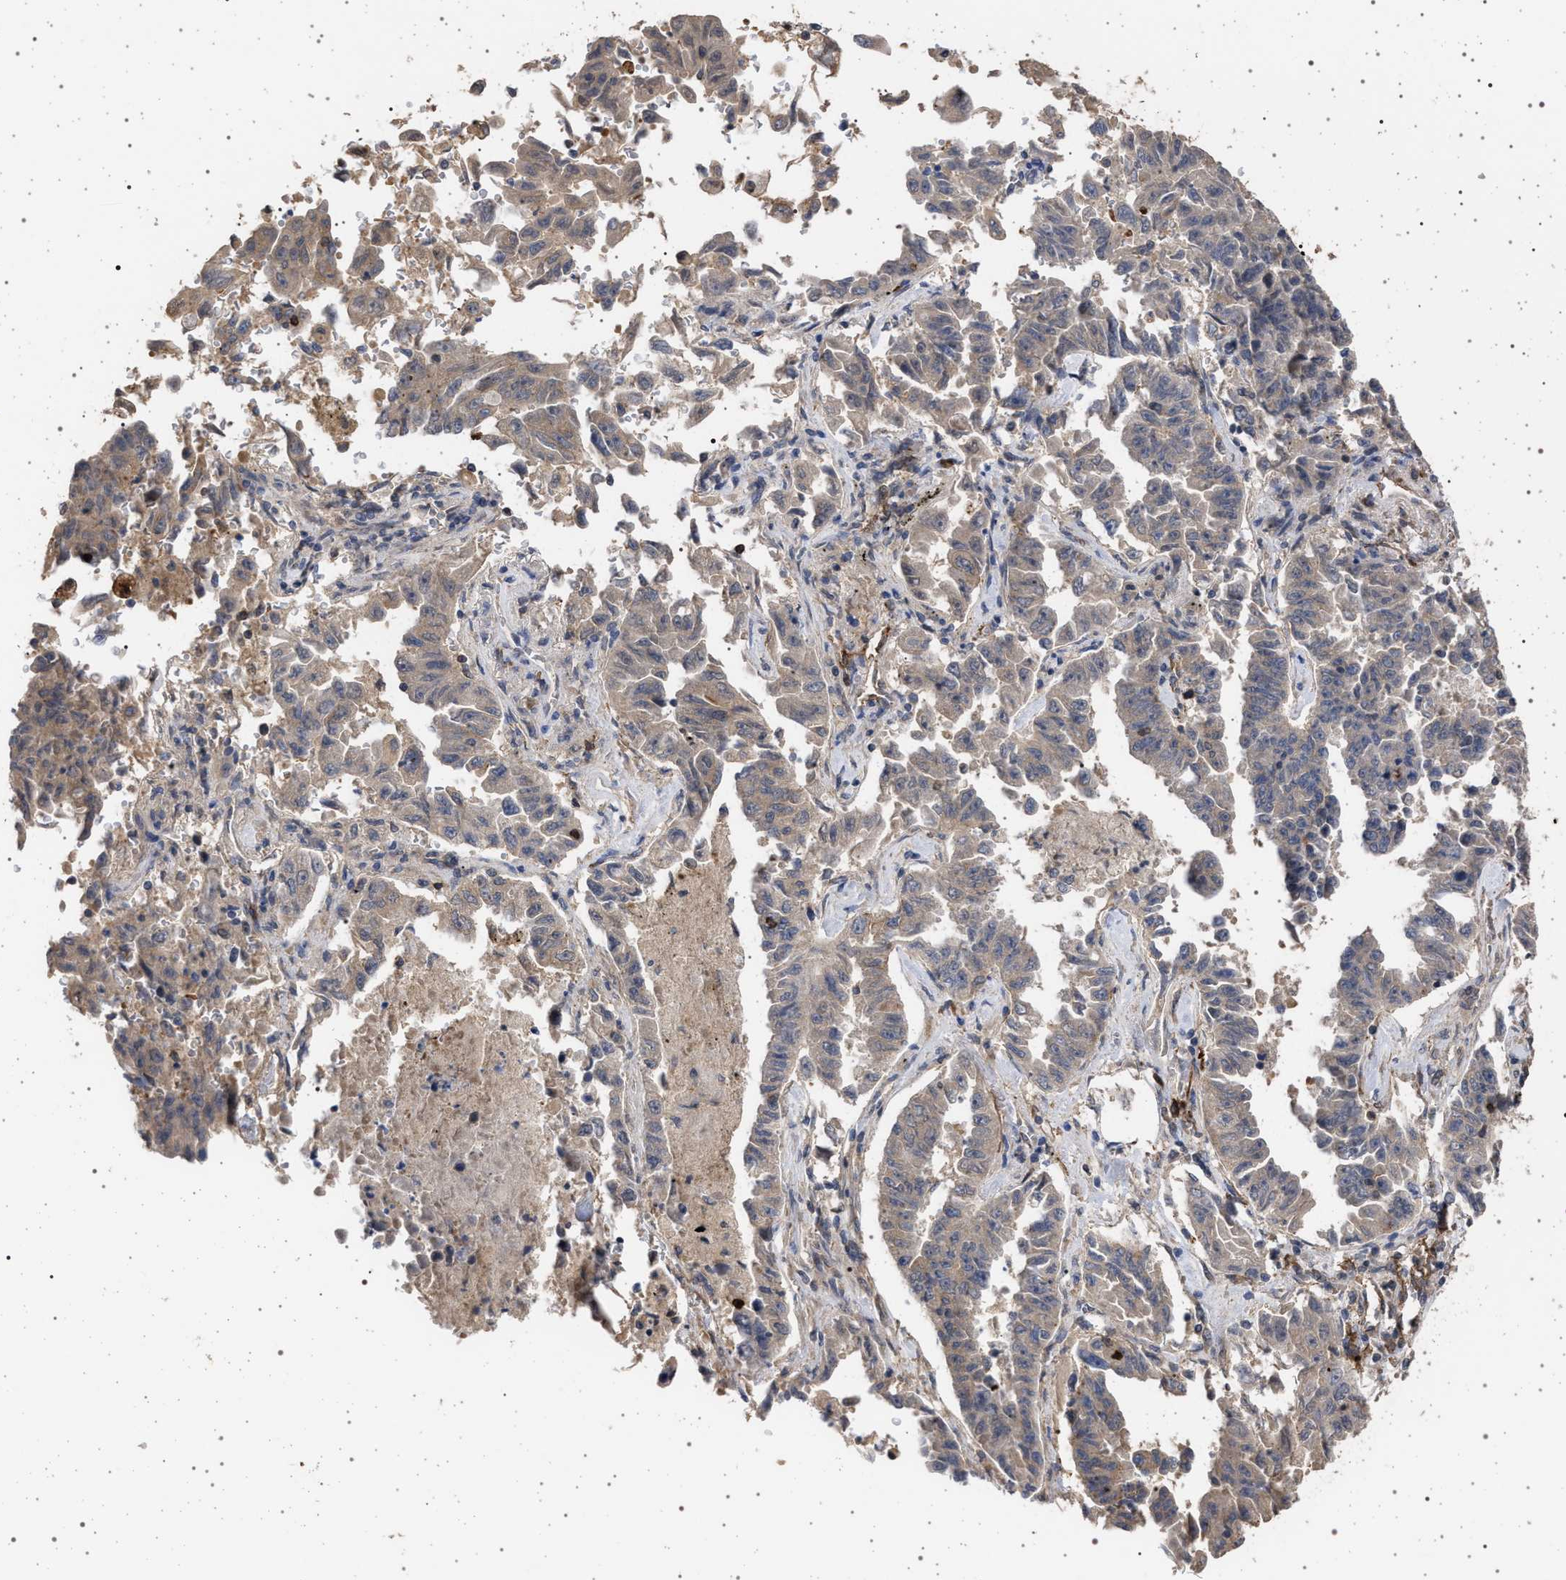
{"staining": {"intensity": "weak", "quantity": "<25%", "location": "cytoplasmic/membranous"}, "tissue": "lung cancer", "cell_type": "Tumor cells", "image_type": "cancer", "snomed": [{"axis": "morphology", "description": "Adenocarcinoma, NOS"}, {"axis": "topography", "description": "Lung"}], "caption": "IHC photomicrograph of lung adenocarcinoma stained for a protein (brown), which exhibits no positivity in tumor cells.", "gene": "IFT20", "patient": {"sex": "female", "age": 51}}